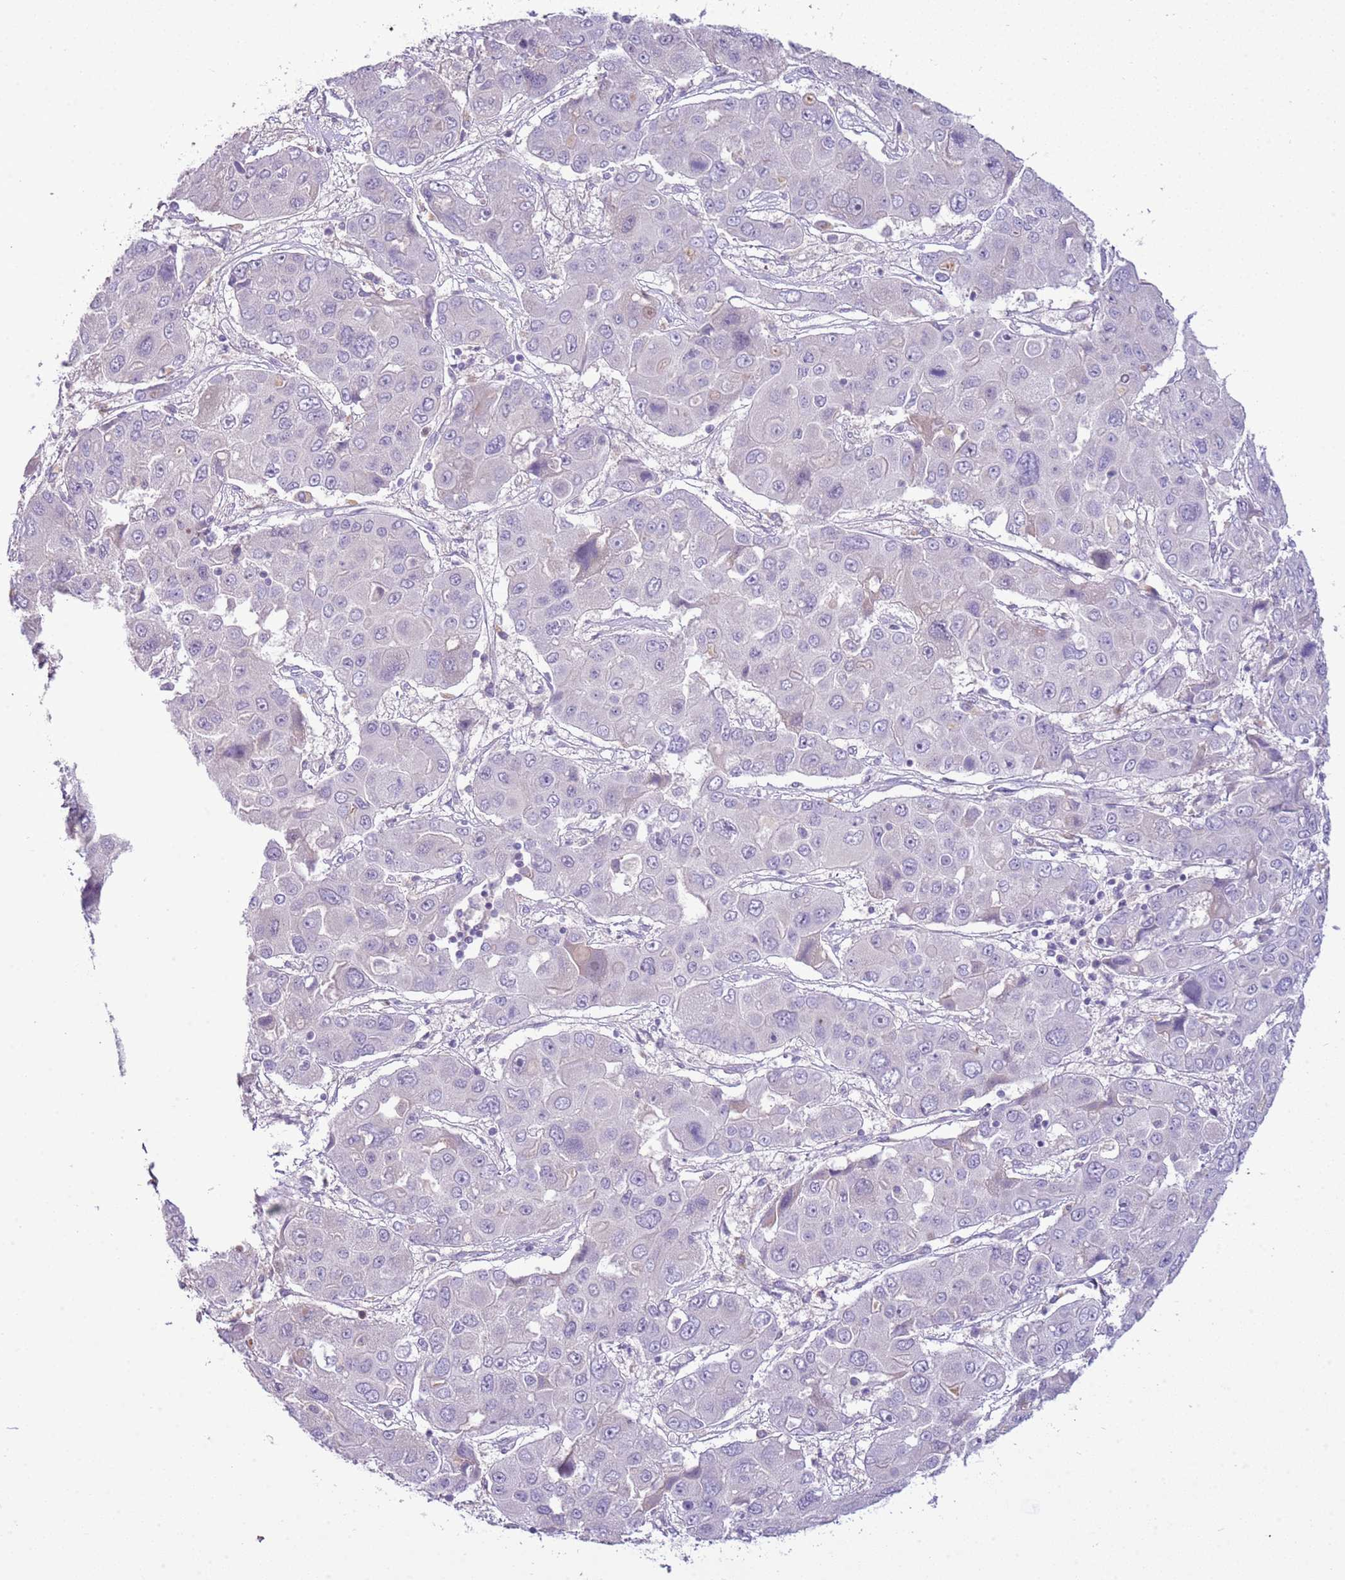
{"staining": {"intensity": "negative", "quantity": "none", "location": "none"}, "tissue": "liver cancer", "cell_type": "Tumor cells", "image_type": "cancer", "snomed": [{"axis": "morphology", "description": "Cholangiocarcinoma"}, {"axis": "topography", "description": "Liver"}], "caption": "Liver cholangiocarcinoma was stained to show a protein in brown. There is no significant expression in tumor cells.", "gene": "SCAMP5", "patient": {"sex": "male", "age": 67}}